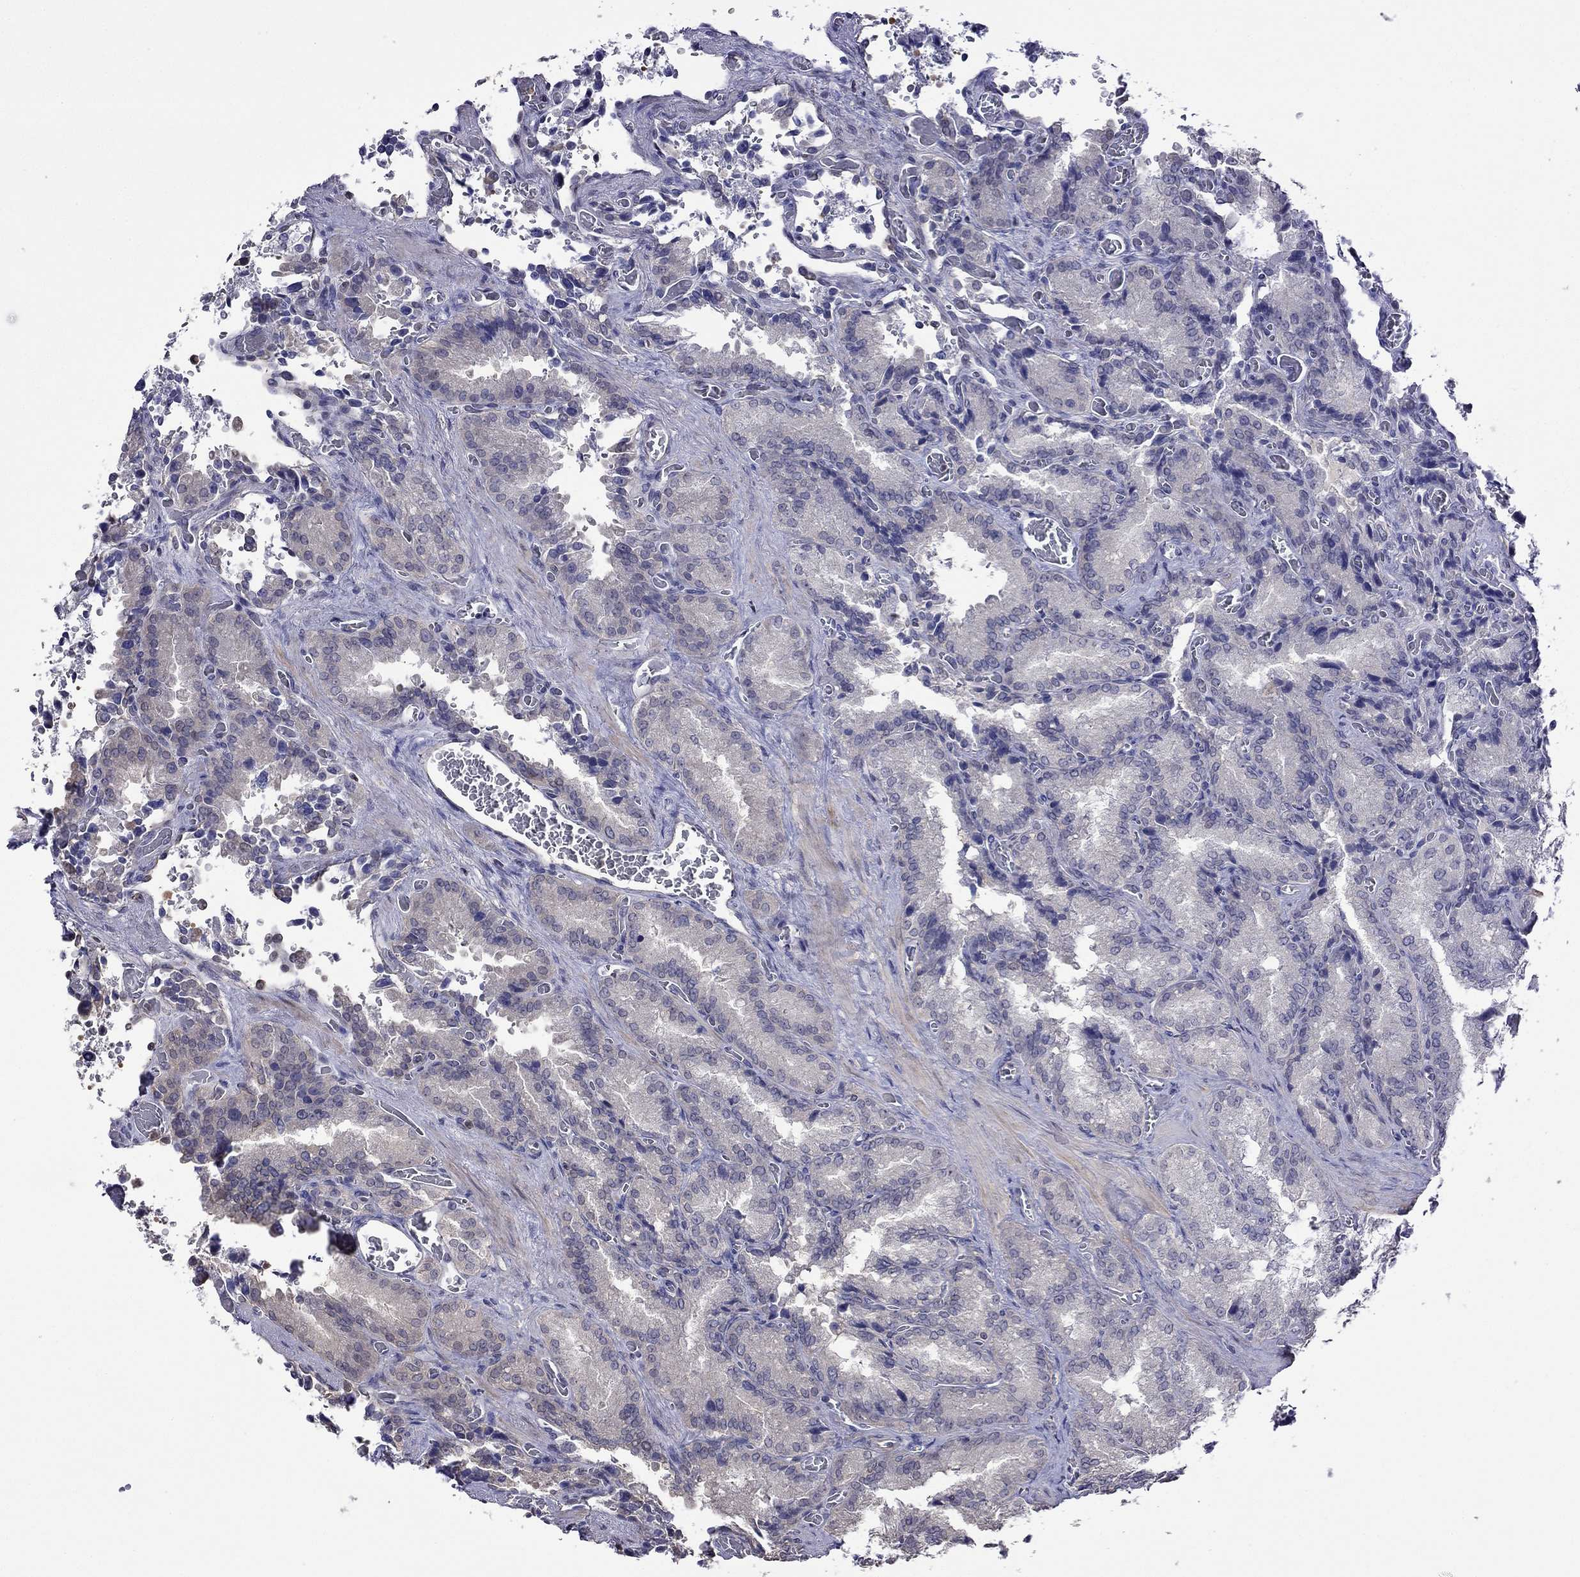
{"staining": {"intensity": "weak", "quantity": "<25%", "location": "cytoplasmic/membranous"}, "tissue": "seminal vesicle", "cell_type": "Glandular cells", "image_type": "normal", "snomed": [{"axis": "morphology", "description": "Normal tissue, NOS"}, {"axis": "topography", "description": "Seminal veicle"}], "caption": "An image of human seminal vesicle is negative for staining in glandular cells. The staining was performed using DAB (3,3'-diaminobenzidine) to visualize the protein expression in brown, while the nuclei were stained in blue with hematoxylin (Magnification: 20x).", "gene": "GUCA1B", "patient": {"sex": "male", "age": 37}}